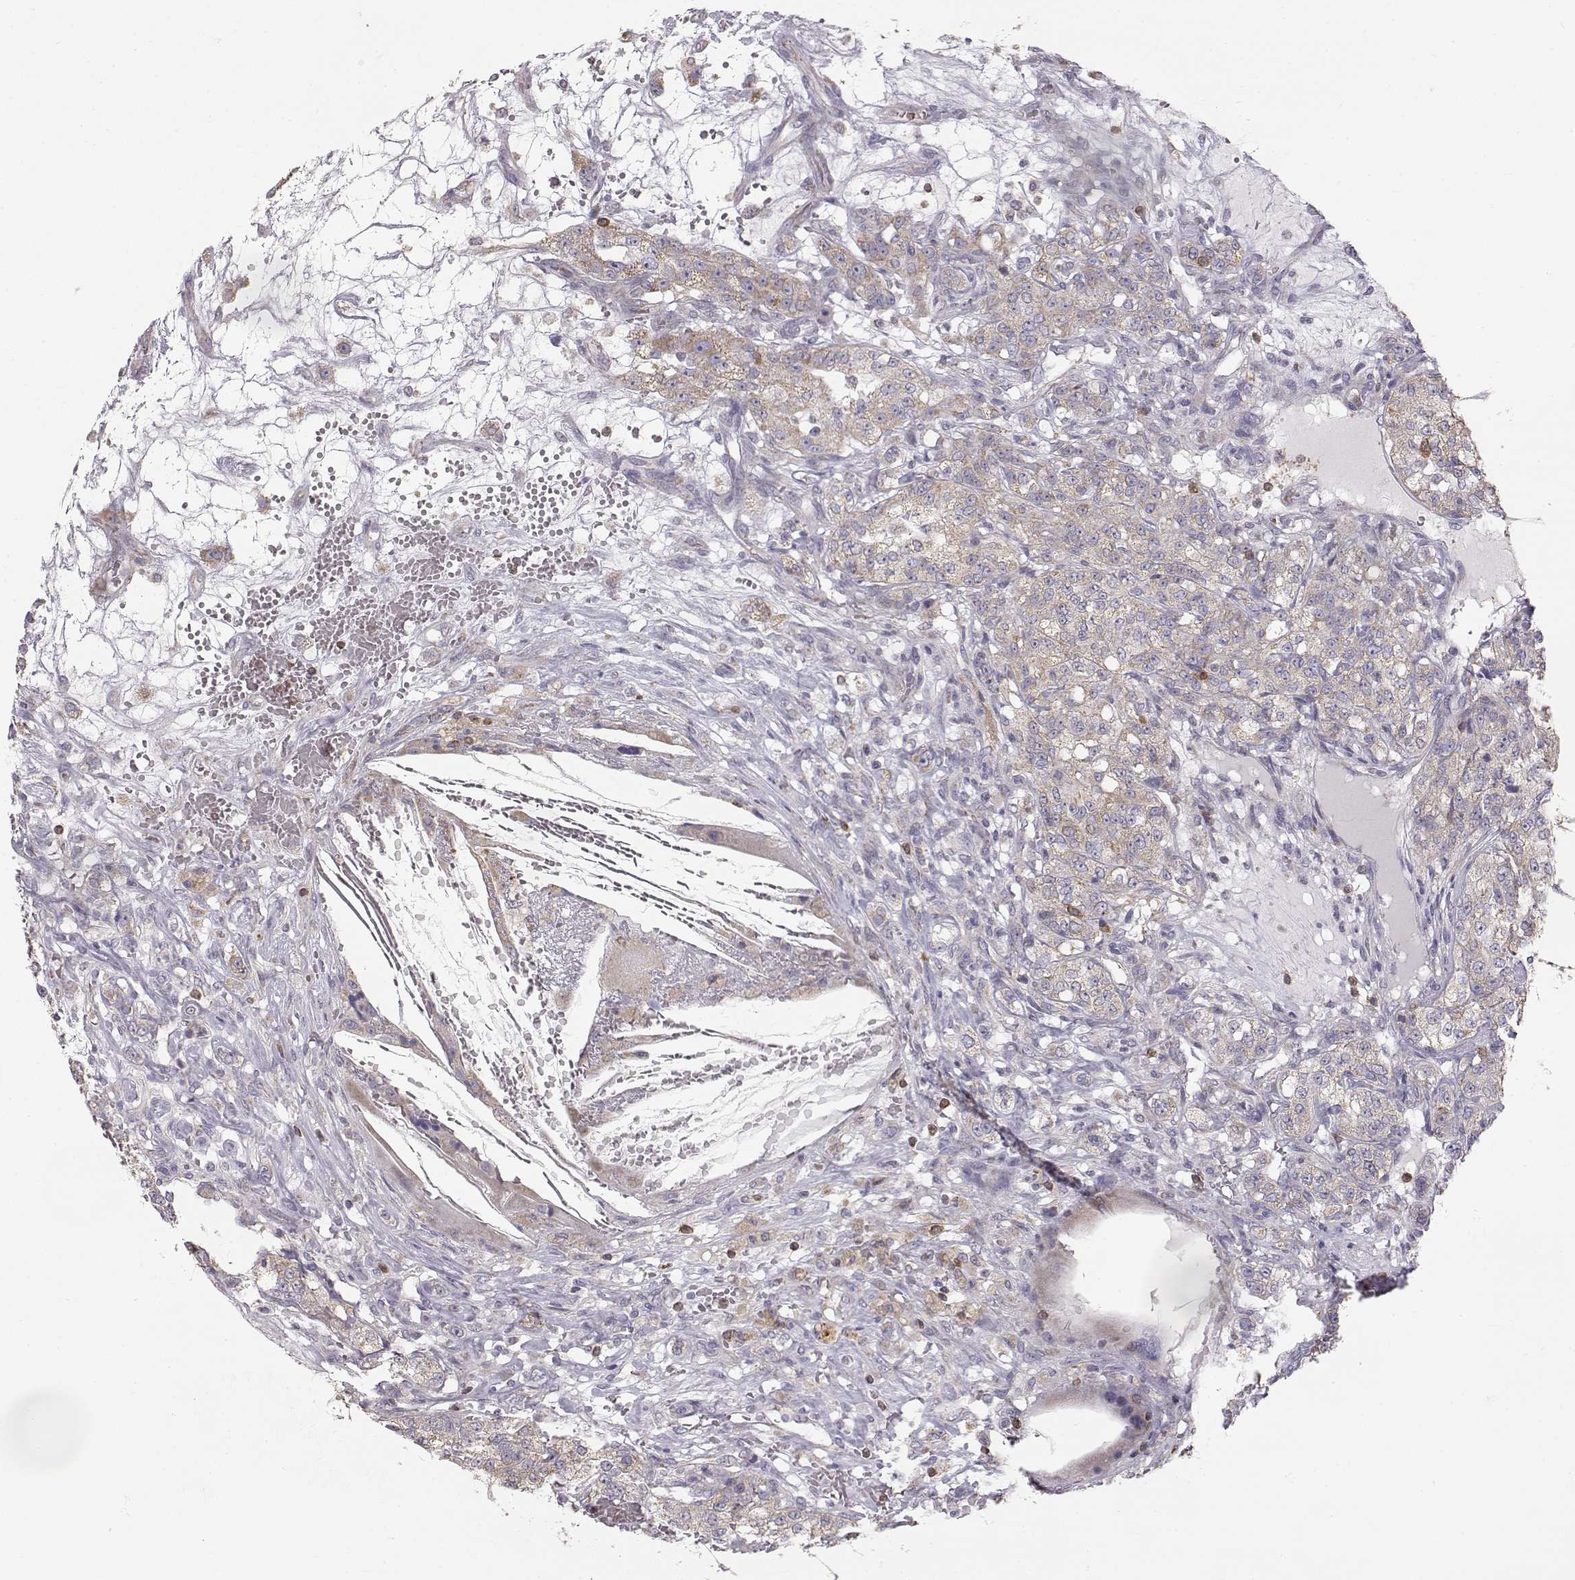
{"staining": {"intensity": "weak", "quantity": ">75%", "location": "cytoplasmic/membranous"}, "tissue": "renal cancer", "cell_type": "Tumor cells", "image_type": "cancer", "snomed": [{"axis": "morphology", "description": "Adenocarcinoma, NOS"}, {"axis": "topography", "description": "Kidney"}], "caption": "Human adenocarcinoma (renal) stained with a brown dye shows weak cytoplasmic/membranous positive positivity in approximately >75% of tumor cells.", "gene": "GRAP2", "patient": {"sex": "female", "age": 63}}